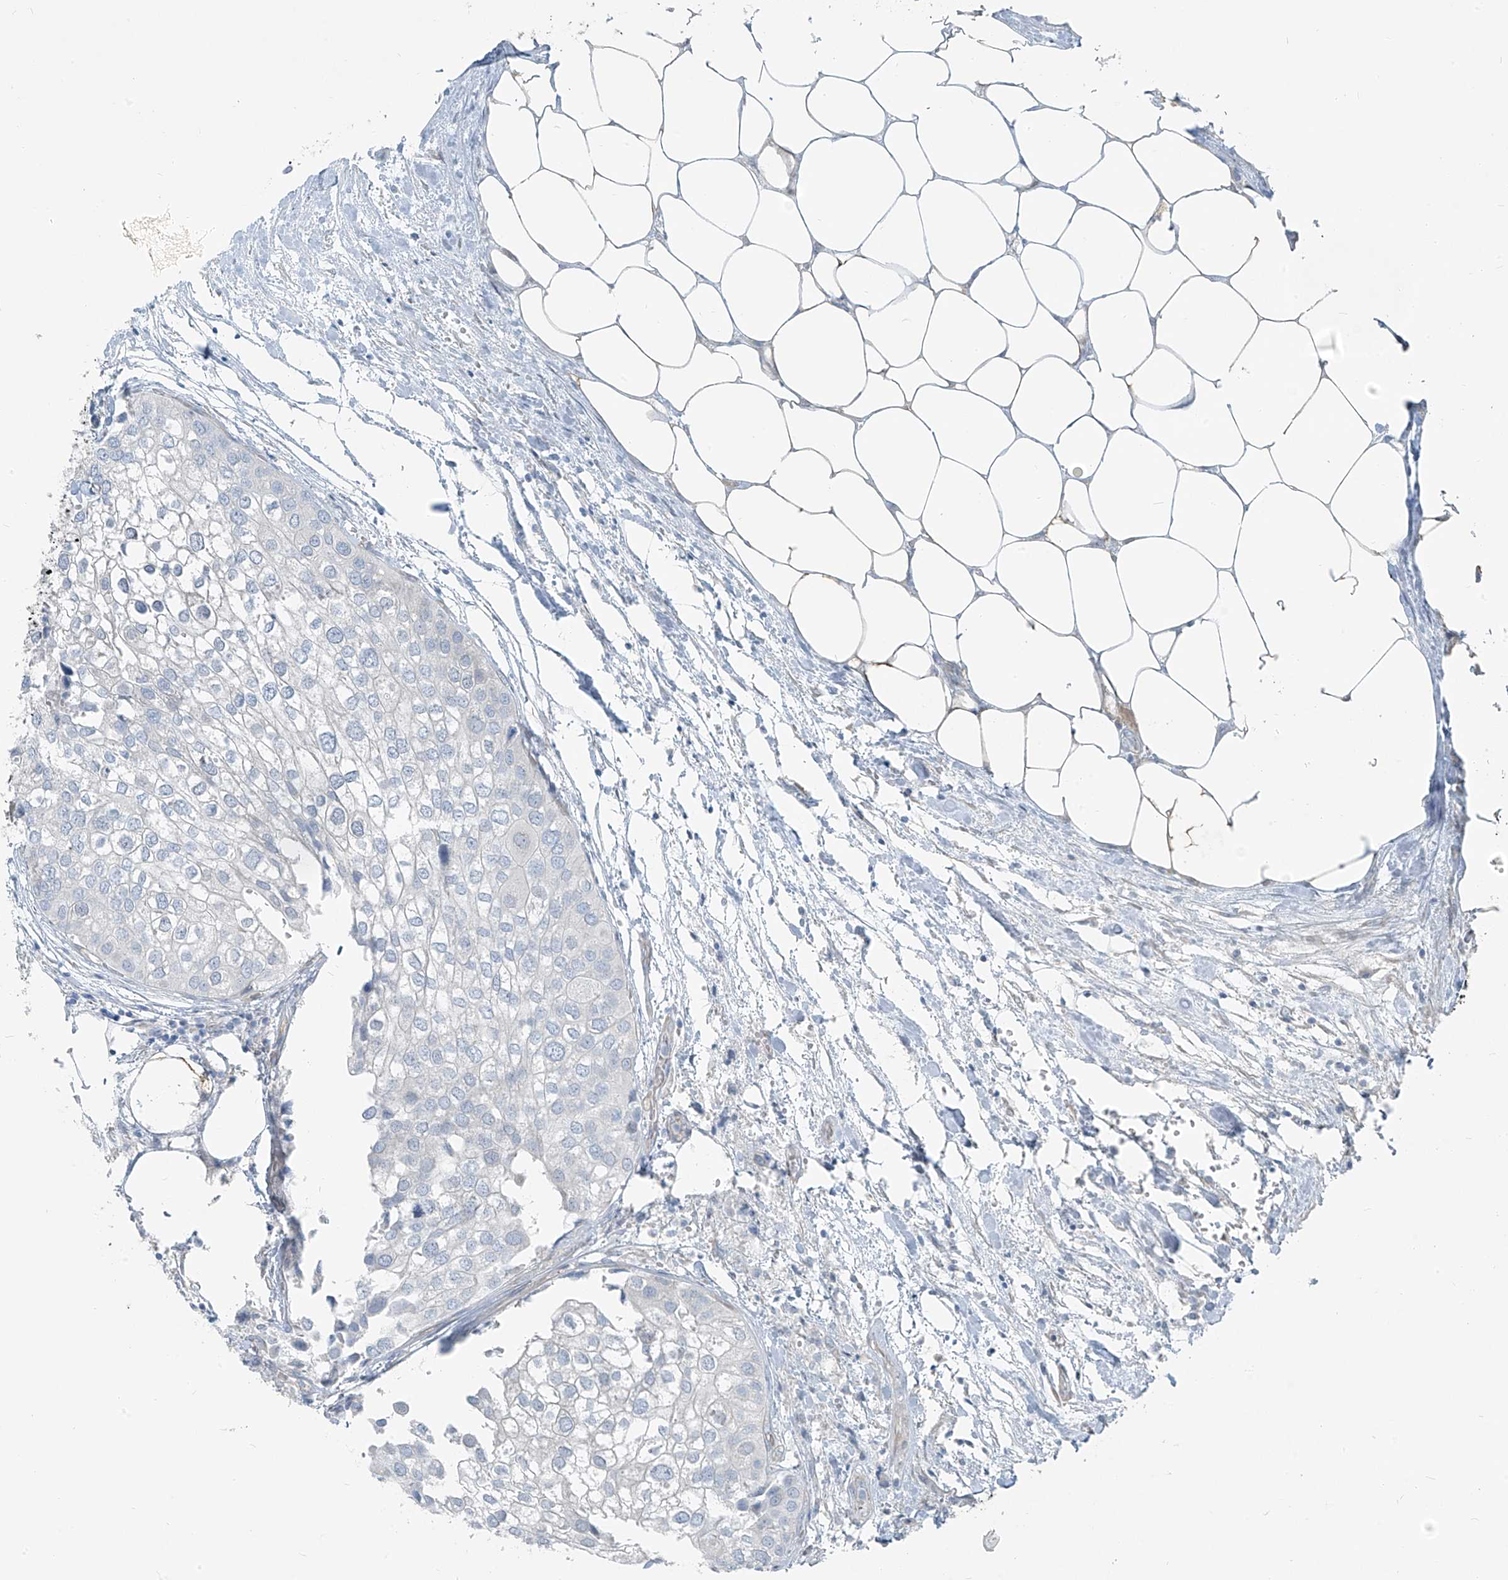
{"staining": {"intensity": "negative", "quantity": "none", "location": "none"}, "tissue": "urothelial cancer", "cell_type": "Tumor cells", "image_type": "cancer", "snomed": [{"axis": "morphology", "description": "Urothelial carcinoma, High grade"}, {"axis": "topography", "description": "Urinary bladder"}], "caption": "This is an immunohistochemistry photomicrograph of high-grade urothelial carcinoma. There is no staining in tumor cells.", "gene": "TNS2", "patient": {"sex": "male", "age": 64}}